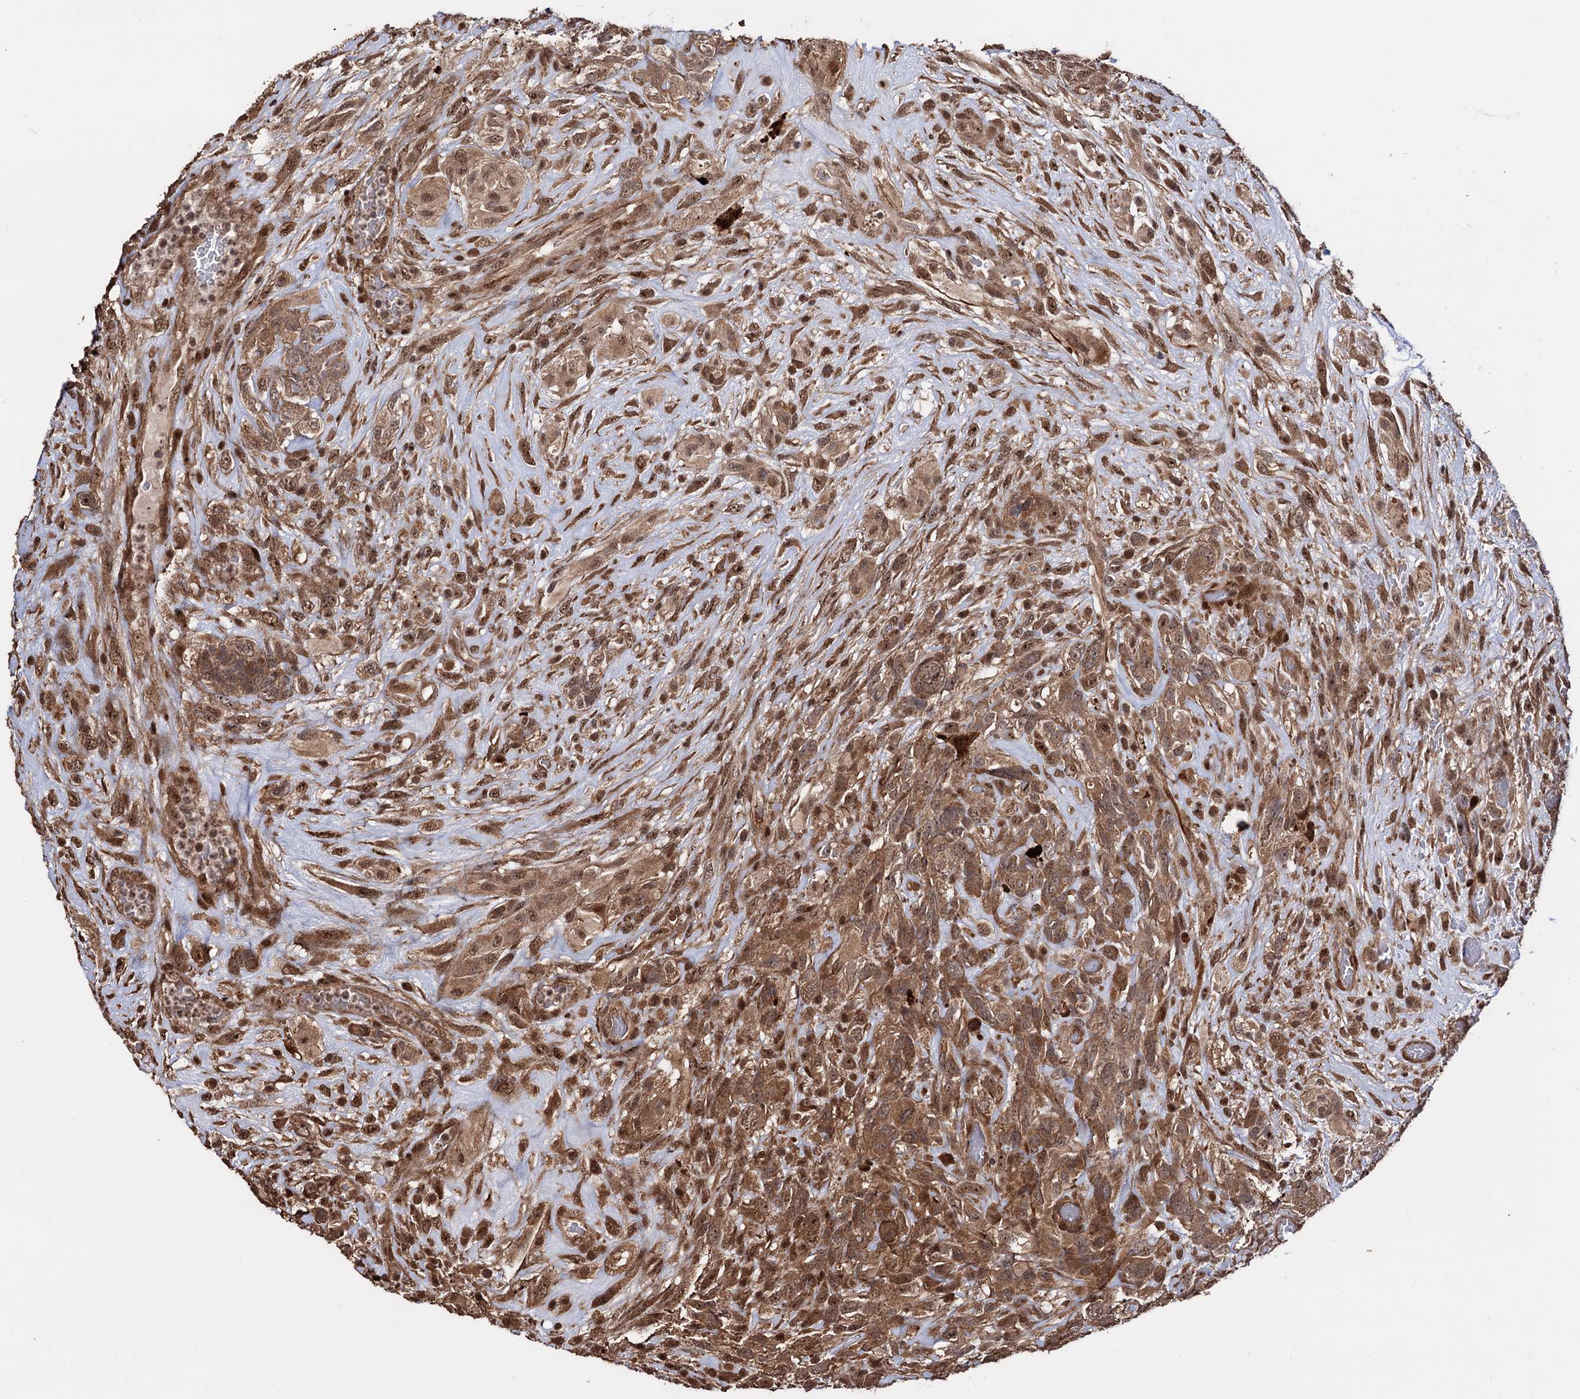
{"staining": {"intensity": "moderate", "quantity": ">75%", "location": "cytoplasmic/membranous,nuclear"}, "tissue": "glioma", "cell_type": "Tumor cells", "image_type": "cancer", "snomed": [{"axis": "morphology", "description": "Glioma, malignant, High grade"}, {"axis": "topography", "description": "Brain"}], "caption": "The image shows a brown stain indicating the presence of a protein in the cytoplasmic/membranous and nuclear of tumor cells in glioma. (IHC, brightfield microscopy, high magnification).", "gene": "PIGB", "patient": {"sex": "male", "age": 61}}